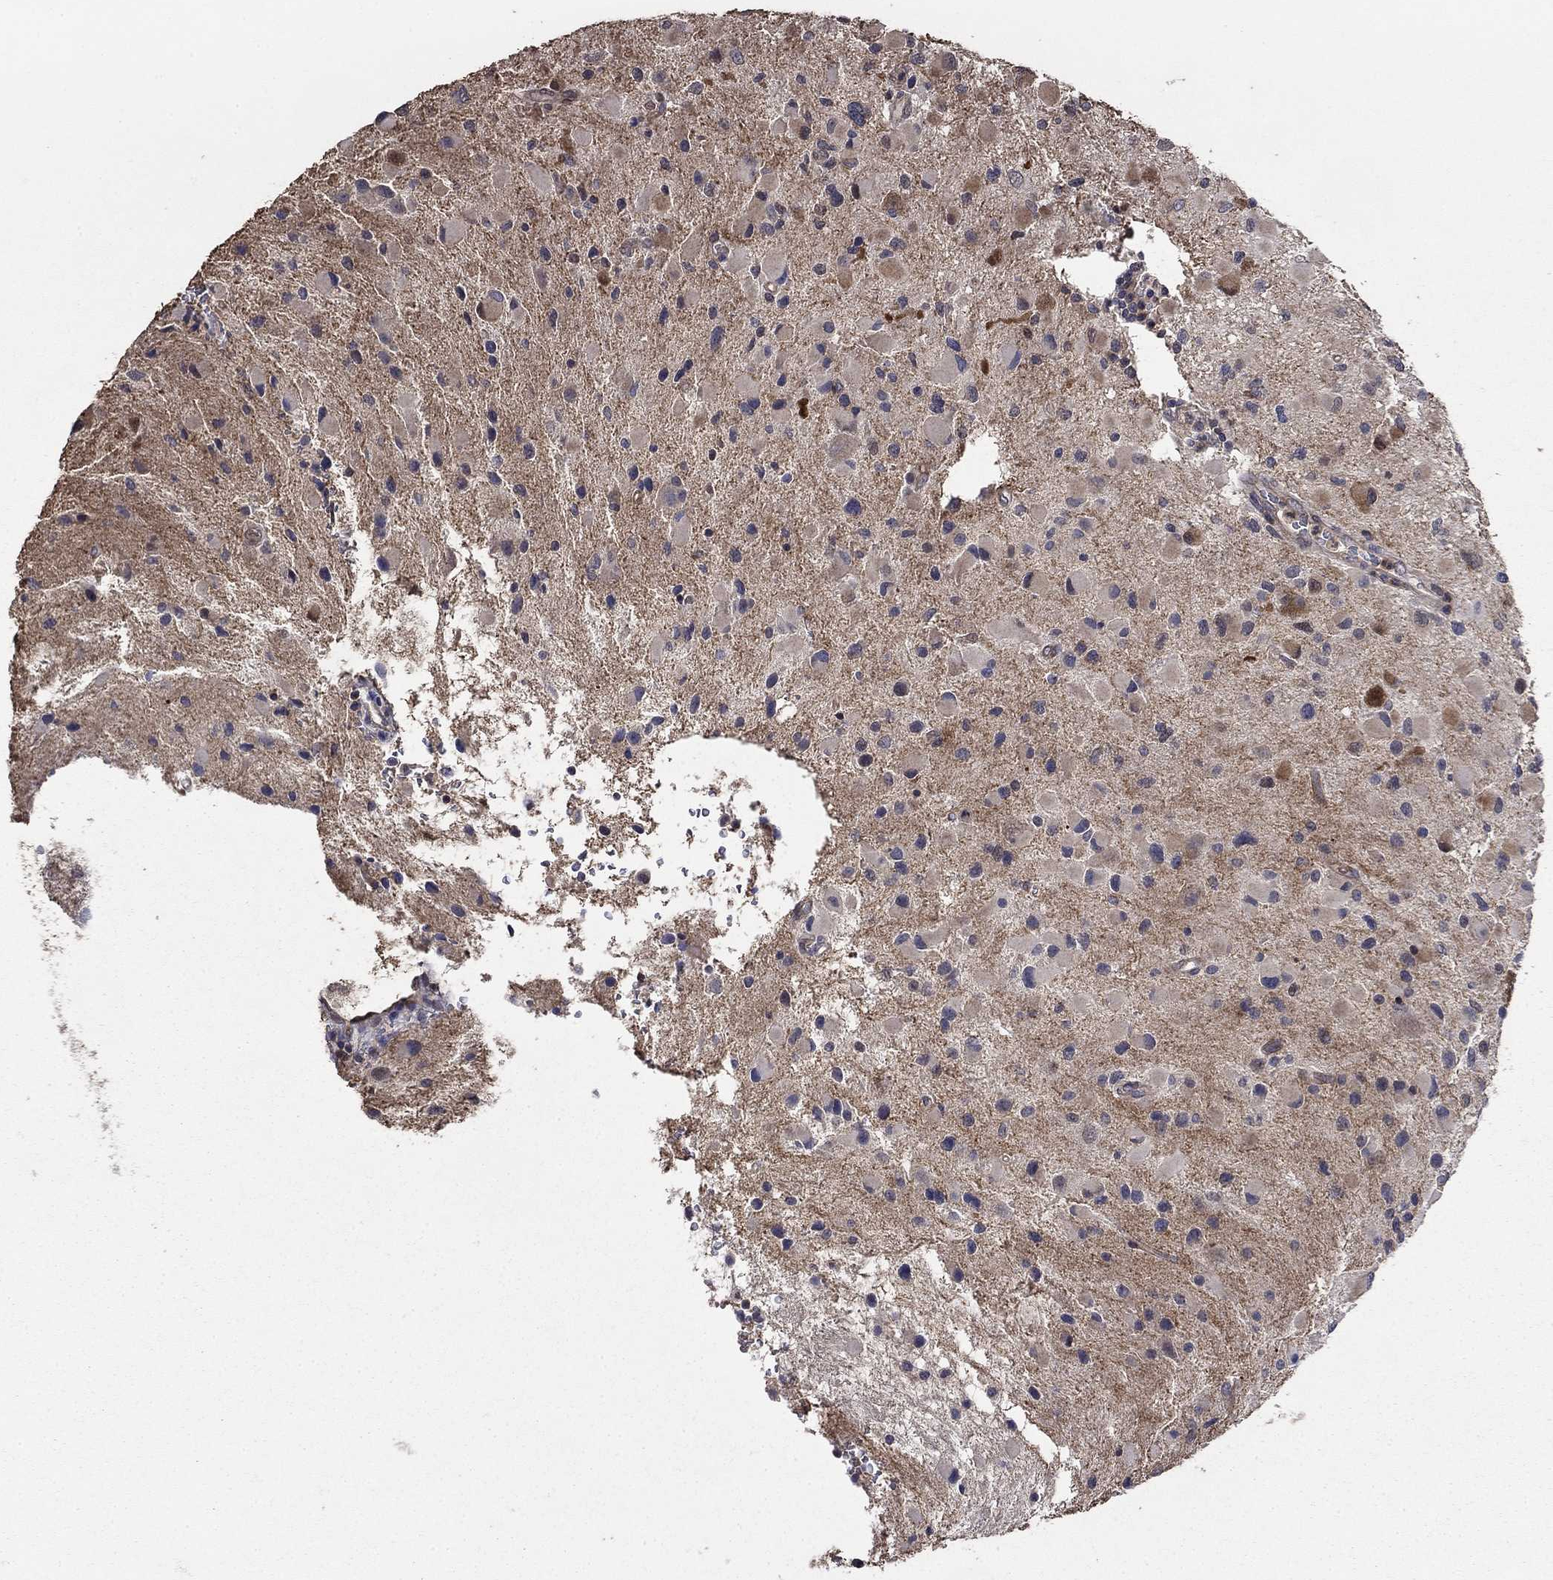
{"staining": {"intensity": "weak", "quantity": "25%-75%", "location": "cytoplasmic/membranous"}, "tissue": "glioma", "cell_type": "Tumor cells", "image_type": "cancer", "snomed": [{"axis": "morphology", "description": "Glioma, malignant, Low grade"}, {"axis": "topography", "description": "Brain"}], "caption": "Immunohistochemistry (IHC) photomicrograph of neoplastic tissue: human malignant low-grade glioma stained using immunohistochemistry (IHC) shows low levels of weak protein expression localized specifically in the cytoplasmic/membranous of tumor cells, appearing as a cytoplasmic/membranous brown color.", "gene": "DVL1", "patient": {"sex": "female", "age": 32}}